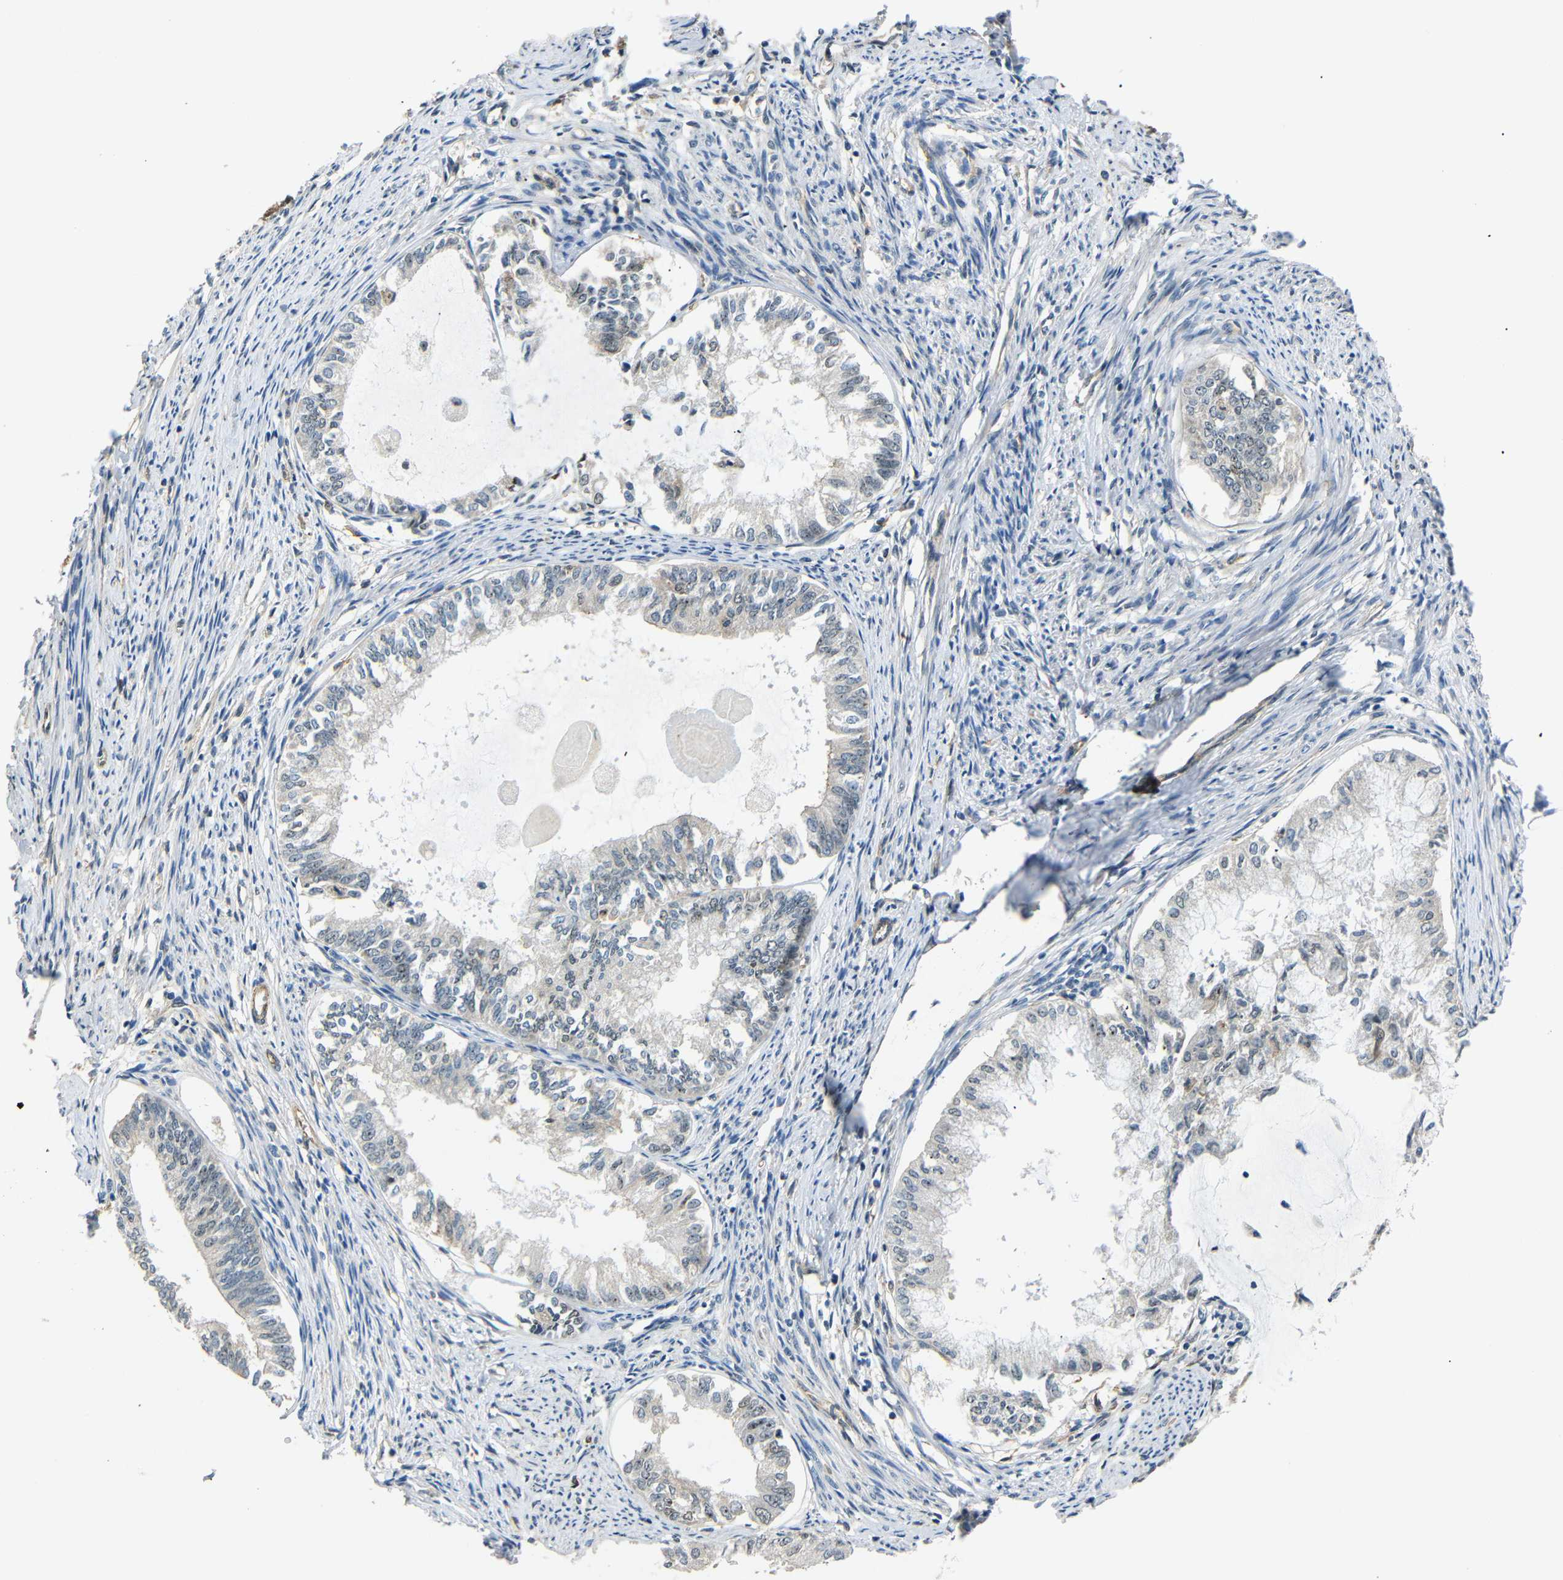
{"staining": {"intensity": "negative", "quantity": "none", "location": "none"}, "tissue": "endometrial cancer", "cell_type": "Tumor cells", "image_type": "cancer", "snomed": [{"axis": "morphology", "description": "Adenocarcinoma, NOS"}, {"axis": "topography", "description": "Endometrium"}], "caption": "IHC image of adenocarcinoma (endometrial) stained for a protein (brown), which demonstrates no positivity in tumor cells.", "gene": "PARN", "patient": {"sex": "female", "age": 86}}